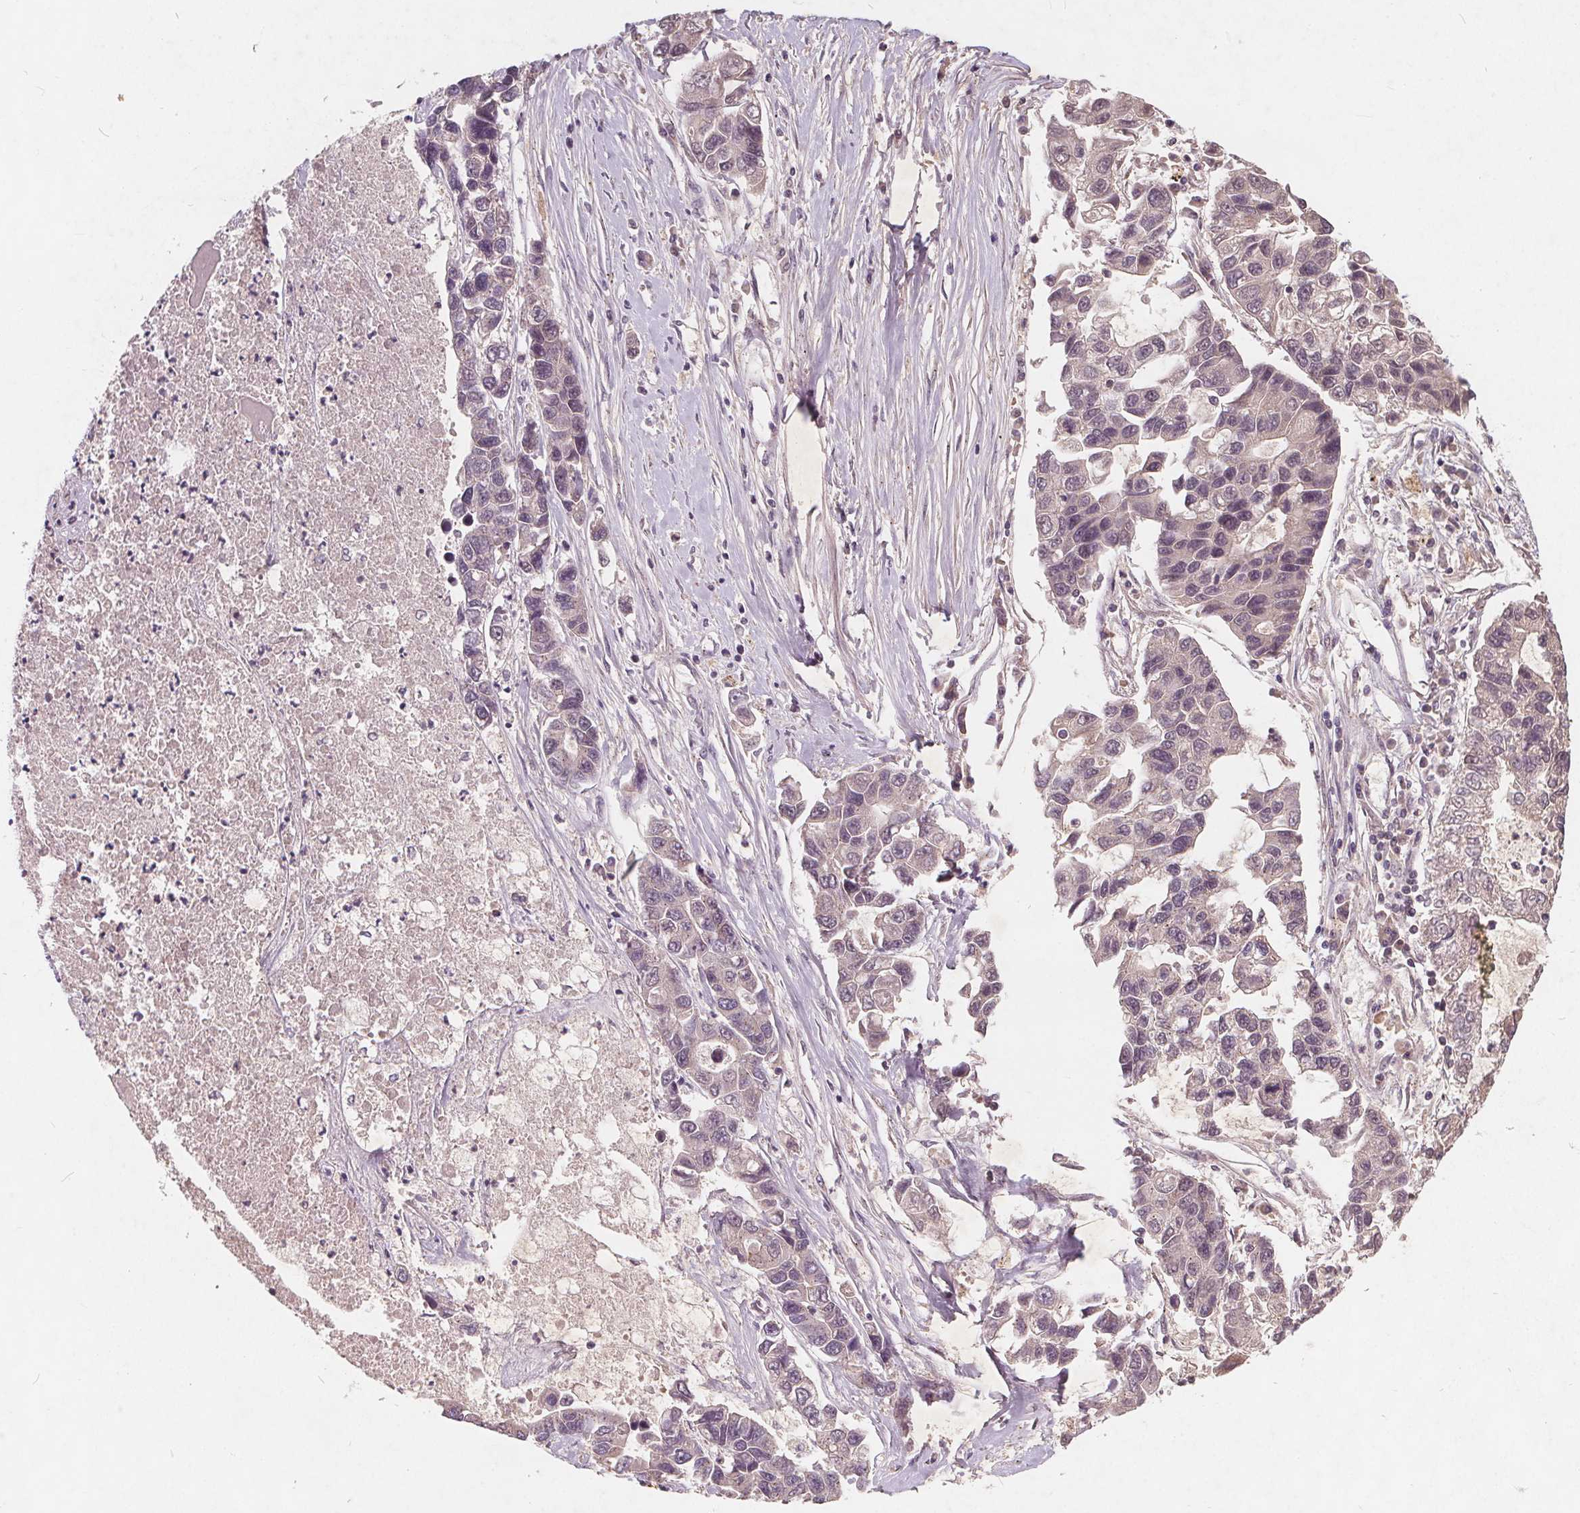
{"staining": {"intensity": "negative", "quantity": "none", "location": "none"}, "tissue": "lung cancer", "cell_type": "Tumor cells", "image_type": "cancer", "snomed": [{"axis": "morphology", "description": "Adenocarcinoma, NOS"}, {"axis": "topography", "description": "Bronchus"}, {"axis": "topography", "description": "Lung"}], "caption": "An immunohistochemistry histopathology image of lung cancer is shown. There is no staining in tumor cells of lung cancer.", "gene": "CSNK1G2", "patient": {"sex": "female", "age": 51}}